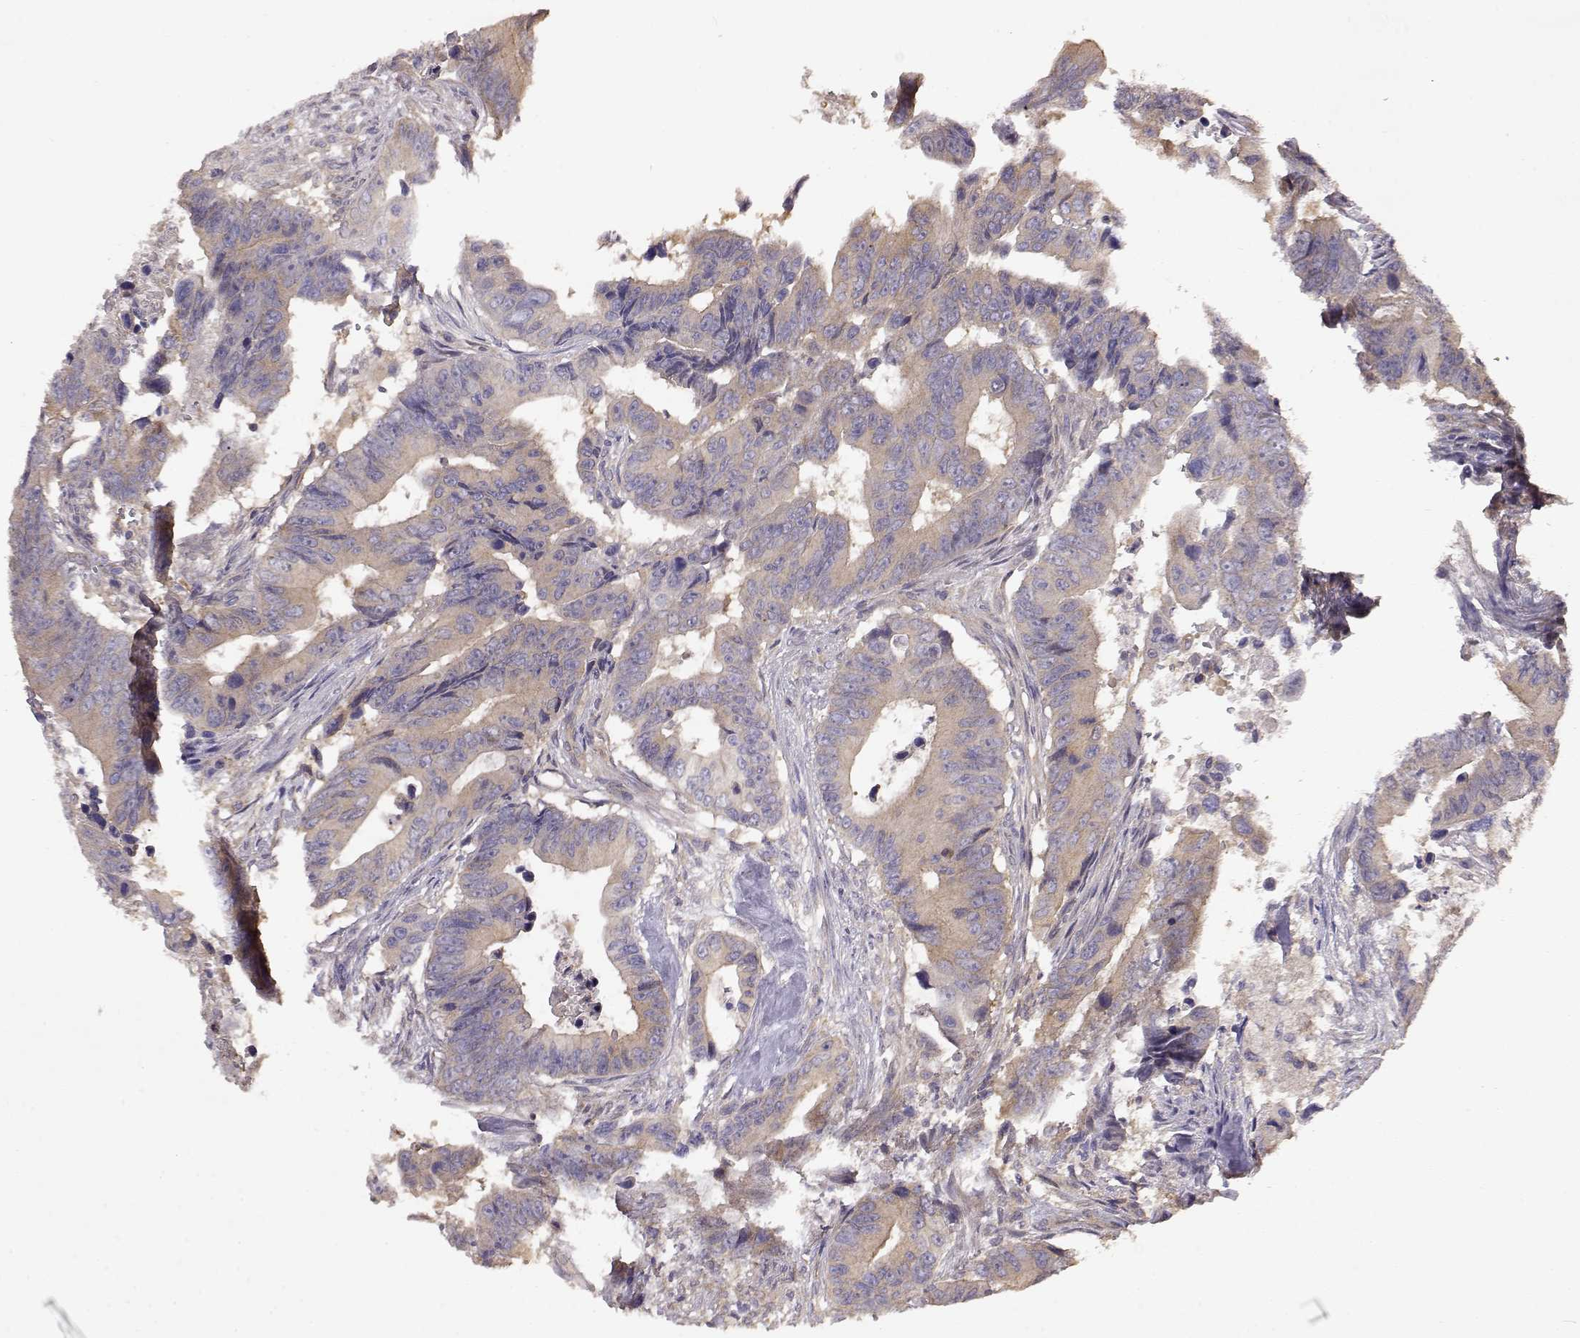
{"staining": {"intensity": "weak", "quantity": ">75%", "location": "cytoplasmic/membranous"}, "tissue": "colorectal cancer", "cell_type": "Tumor cells", "image_type": "cancer", "snomed": [{"axis": "morphology", "description": "Adenocarcinoma, NOS"}, {"axis": "topography", "description": "Colon"}], "caption": "Immunohistochemistry (IHC) image of neoplastic tissue: colorectal cancer stained using IHC demonstrates low levels of weak protein expression localized specifically in the cytoplasmic/membranous of tumor cells, appearing as a cytoplasmic/membranous brown color.", "gene": "CRIM1", "patient": {"sex": "female", "age": 87}}